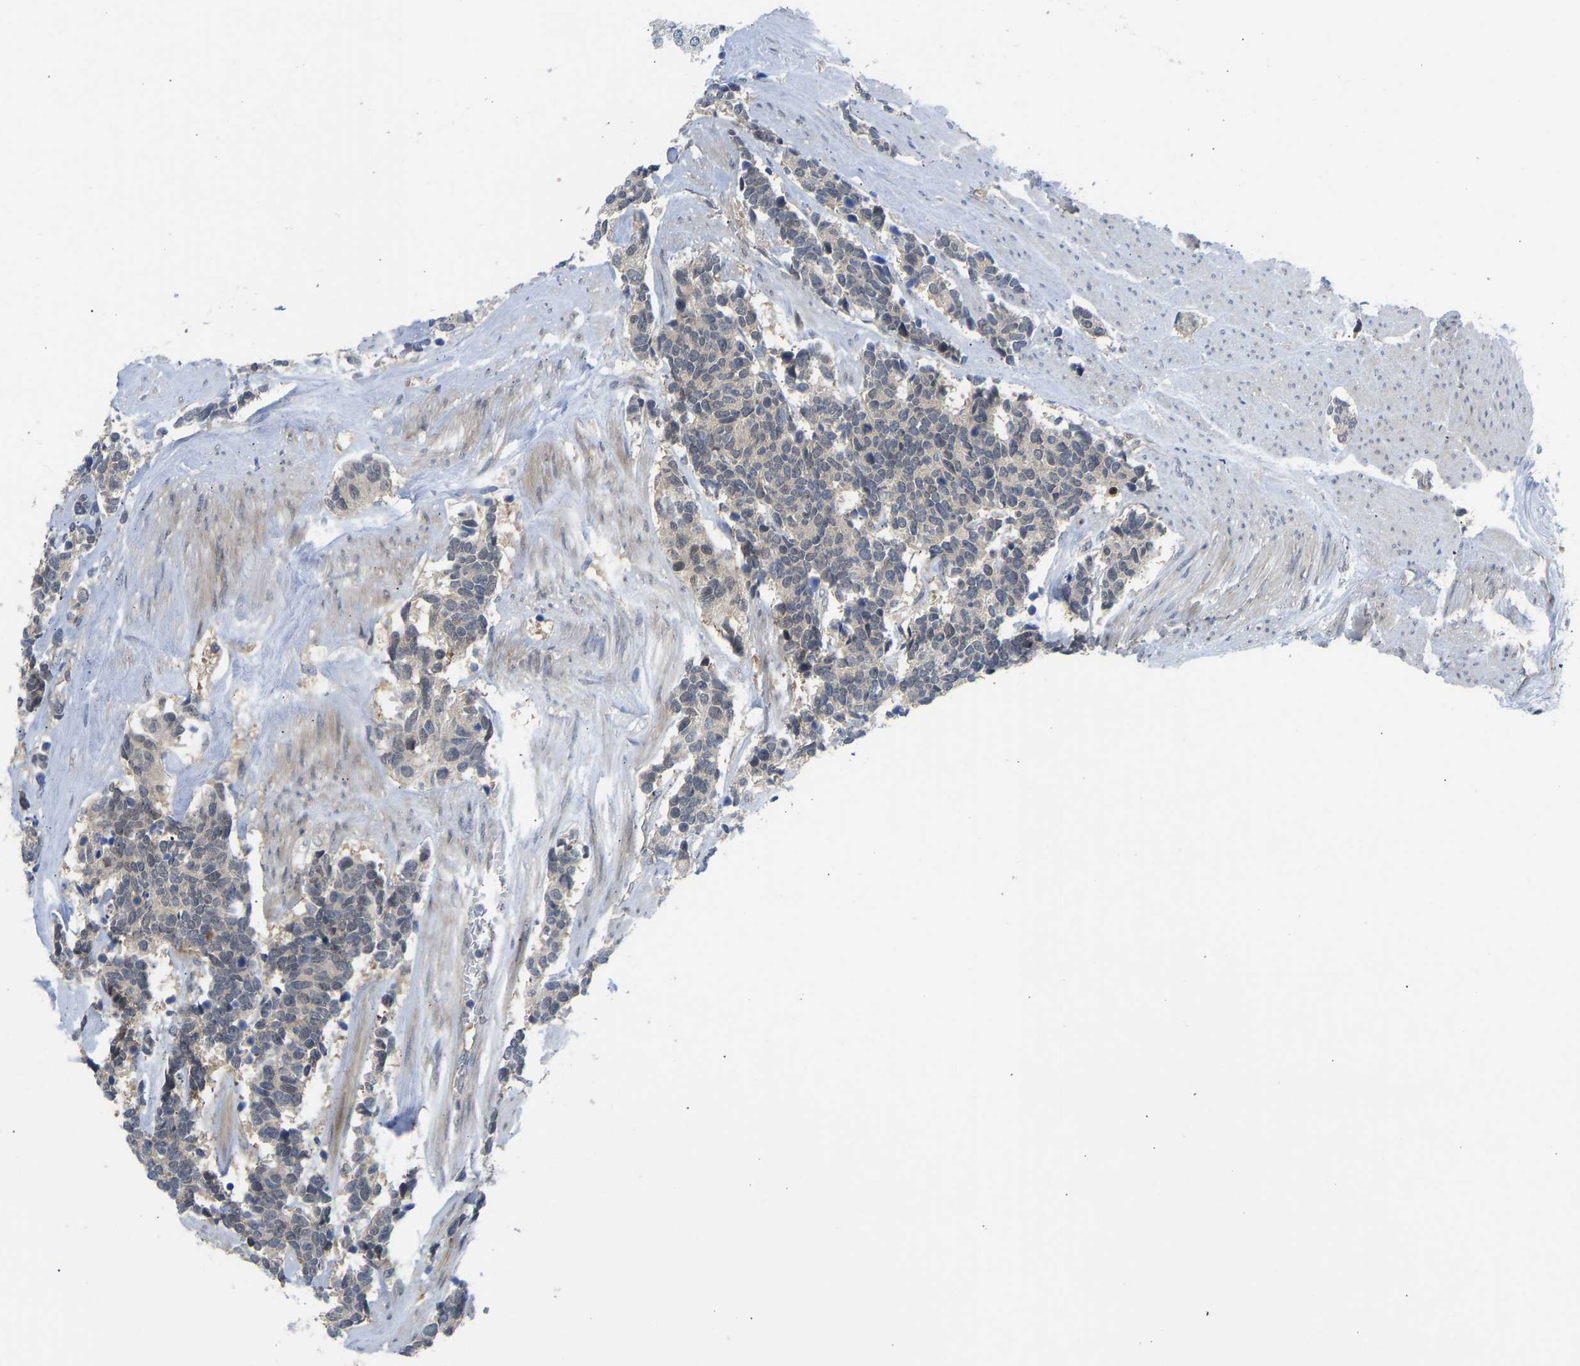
{"staining": {"intensity": "weak", "quantity": "<25%", "location": "nuclear"}, "tissue": "carcinoid", "cell_type": "Tumor cells", "image_type": "cancer", "snomed": [{"axis": "morphology", "description": "Carcinoma, NOS"}, {"axis": "morphology", "description": "Carcinoid, malignant, NOS"}, {"axis": "topography", "description": "Urinary bladder"}], "caption": "Tumor cells show no significant protein staining in carcinoma.", "gene": "ZNF251", "patient": {"sex": "male", "age": 57}}